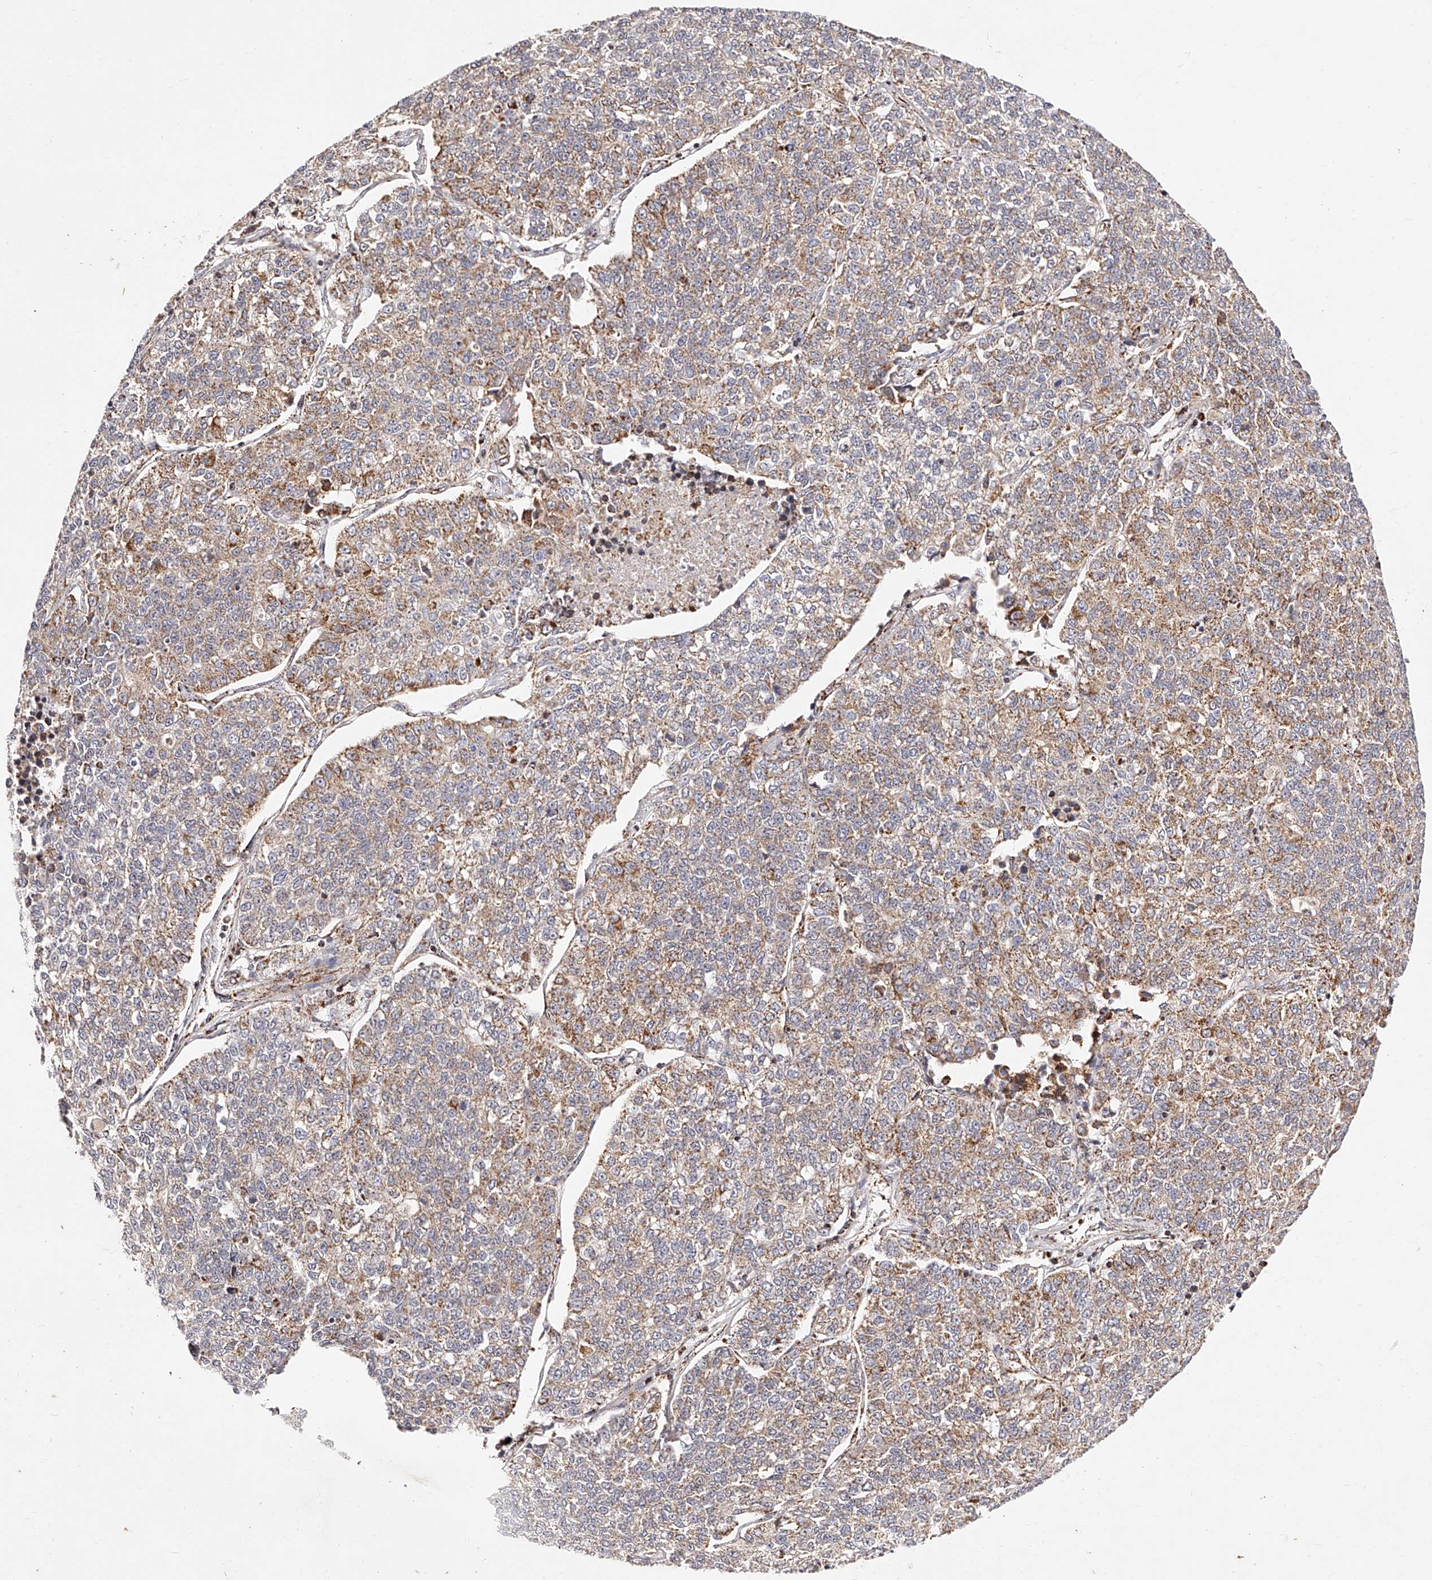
{"staining": {"intensity": "moderate", "quantity": "25%-75%", "location": "cytoplasmic/membranous"}, "tissue": "lung cancer", "cell_type": "Tumor cells", "image_type": "cancer", "snomed": [{"axis": "morphology", "description": "Adenocarcinoma, NOS"}, {"axis": "topography", "description": "Lung"}], "caption": "IHC of human lung cancer reveals medium levels of moderate cytoplasmic/membranous staining in approximately 25%-75% of tumor cells.", "gene": "NDUFV3", "patient": {"sex": "male", "age": 49}}